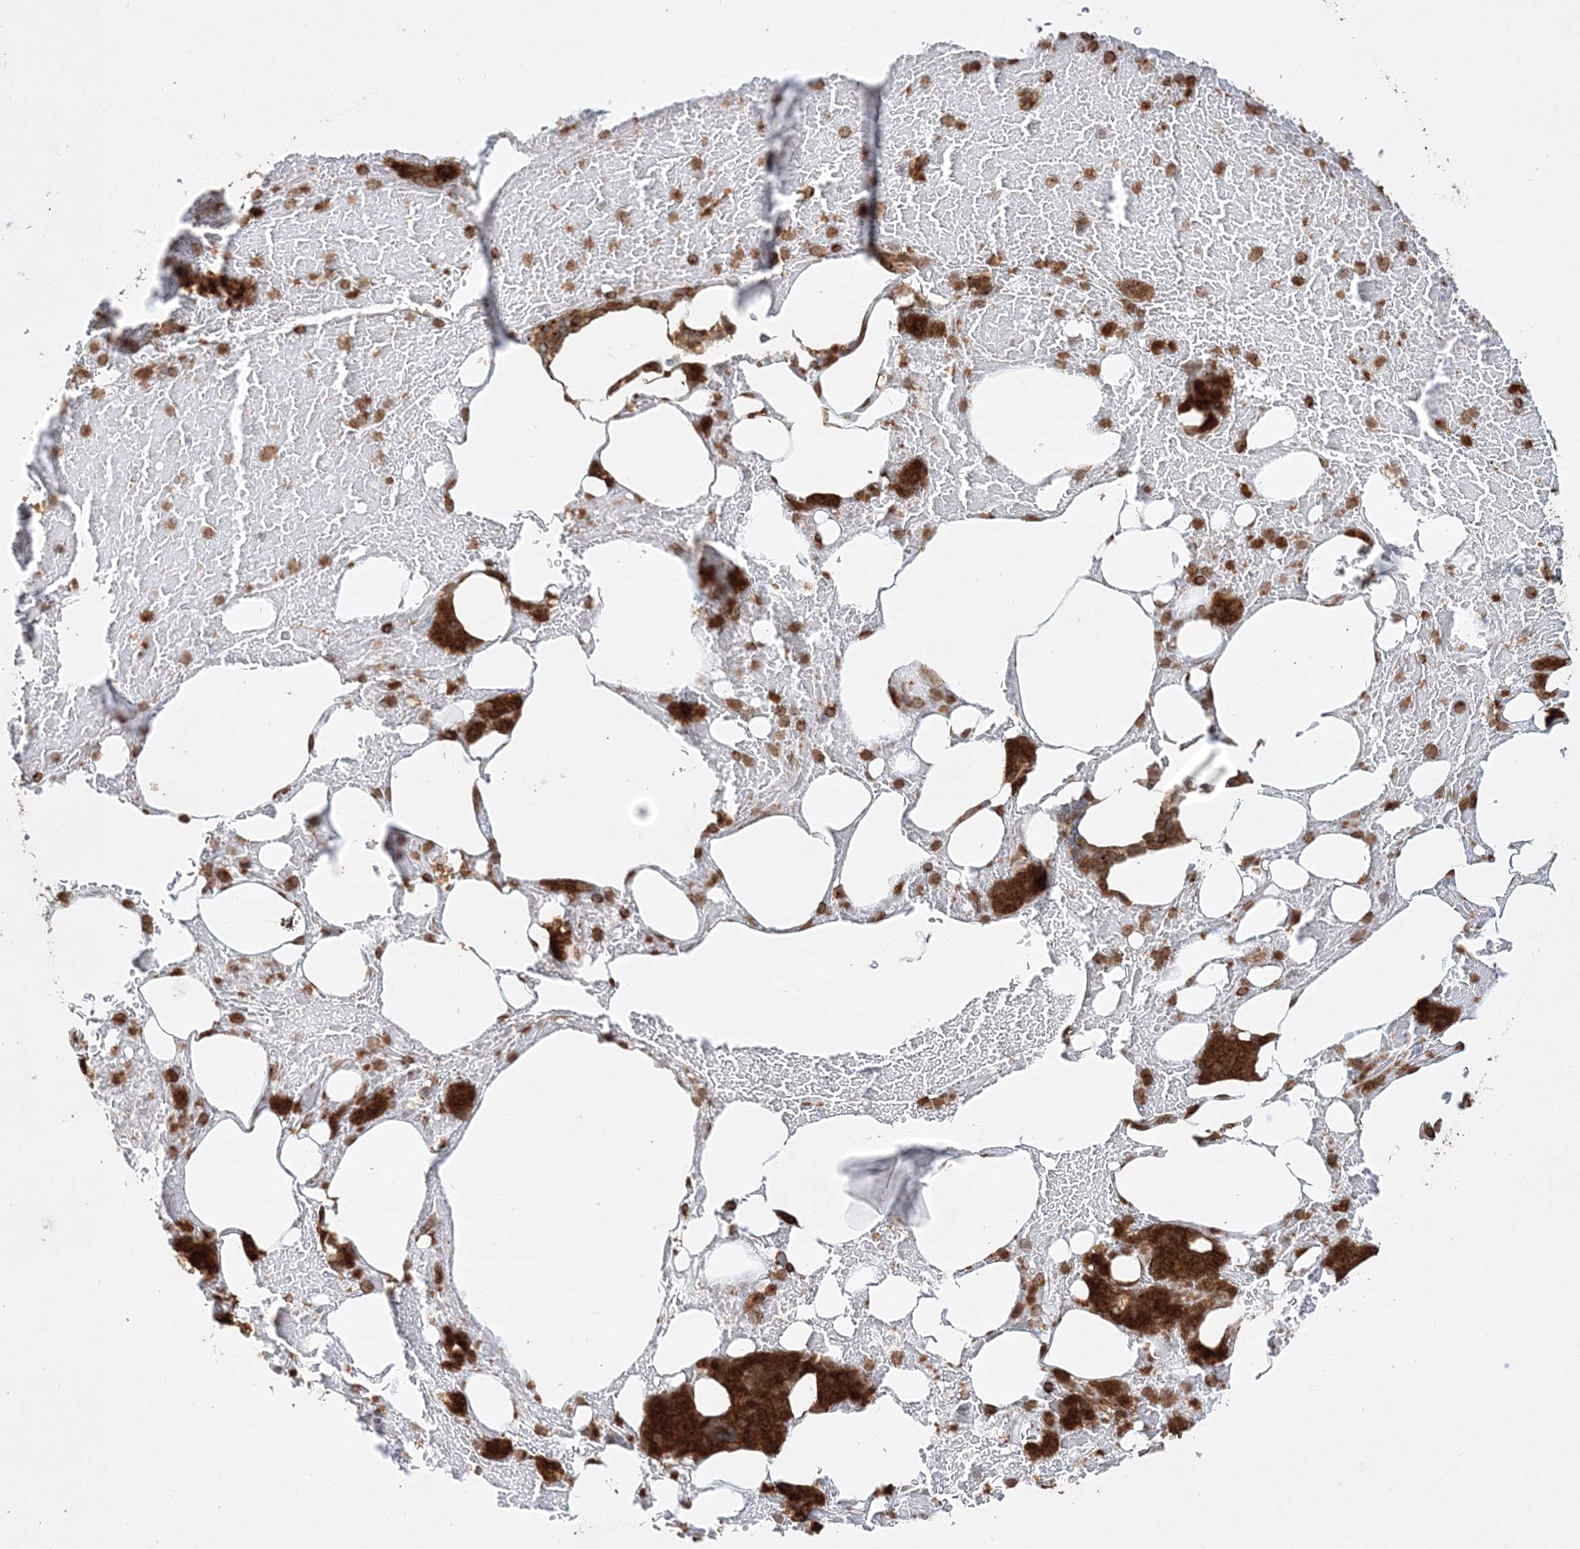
{"staining": {"intensity": "strong", "quantity": ">75%", "location": "cytoplasmic/membranous"}, "tissue": "bone marrow", "cell_type": "Hematopoietic cells", "image_type": "normal", "snomed": [{"axis": "morphology", "description": "Normal tissue, NOS"}, {"axis": "topography", "description": "Bone marrow"}], "caption": "Immunohistochemistry micrograph of unremarkable bone marrow: human bone marrow stained using IHC exhibits high levels of strong protein expression localized specifically in the cytoplasmic/membranous of hematopoietic cells, appearing as a cytoplasmic/membranous brown color.", "gene": "WDR37", "patient": {"sex": "male", "age": 60}}